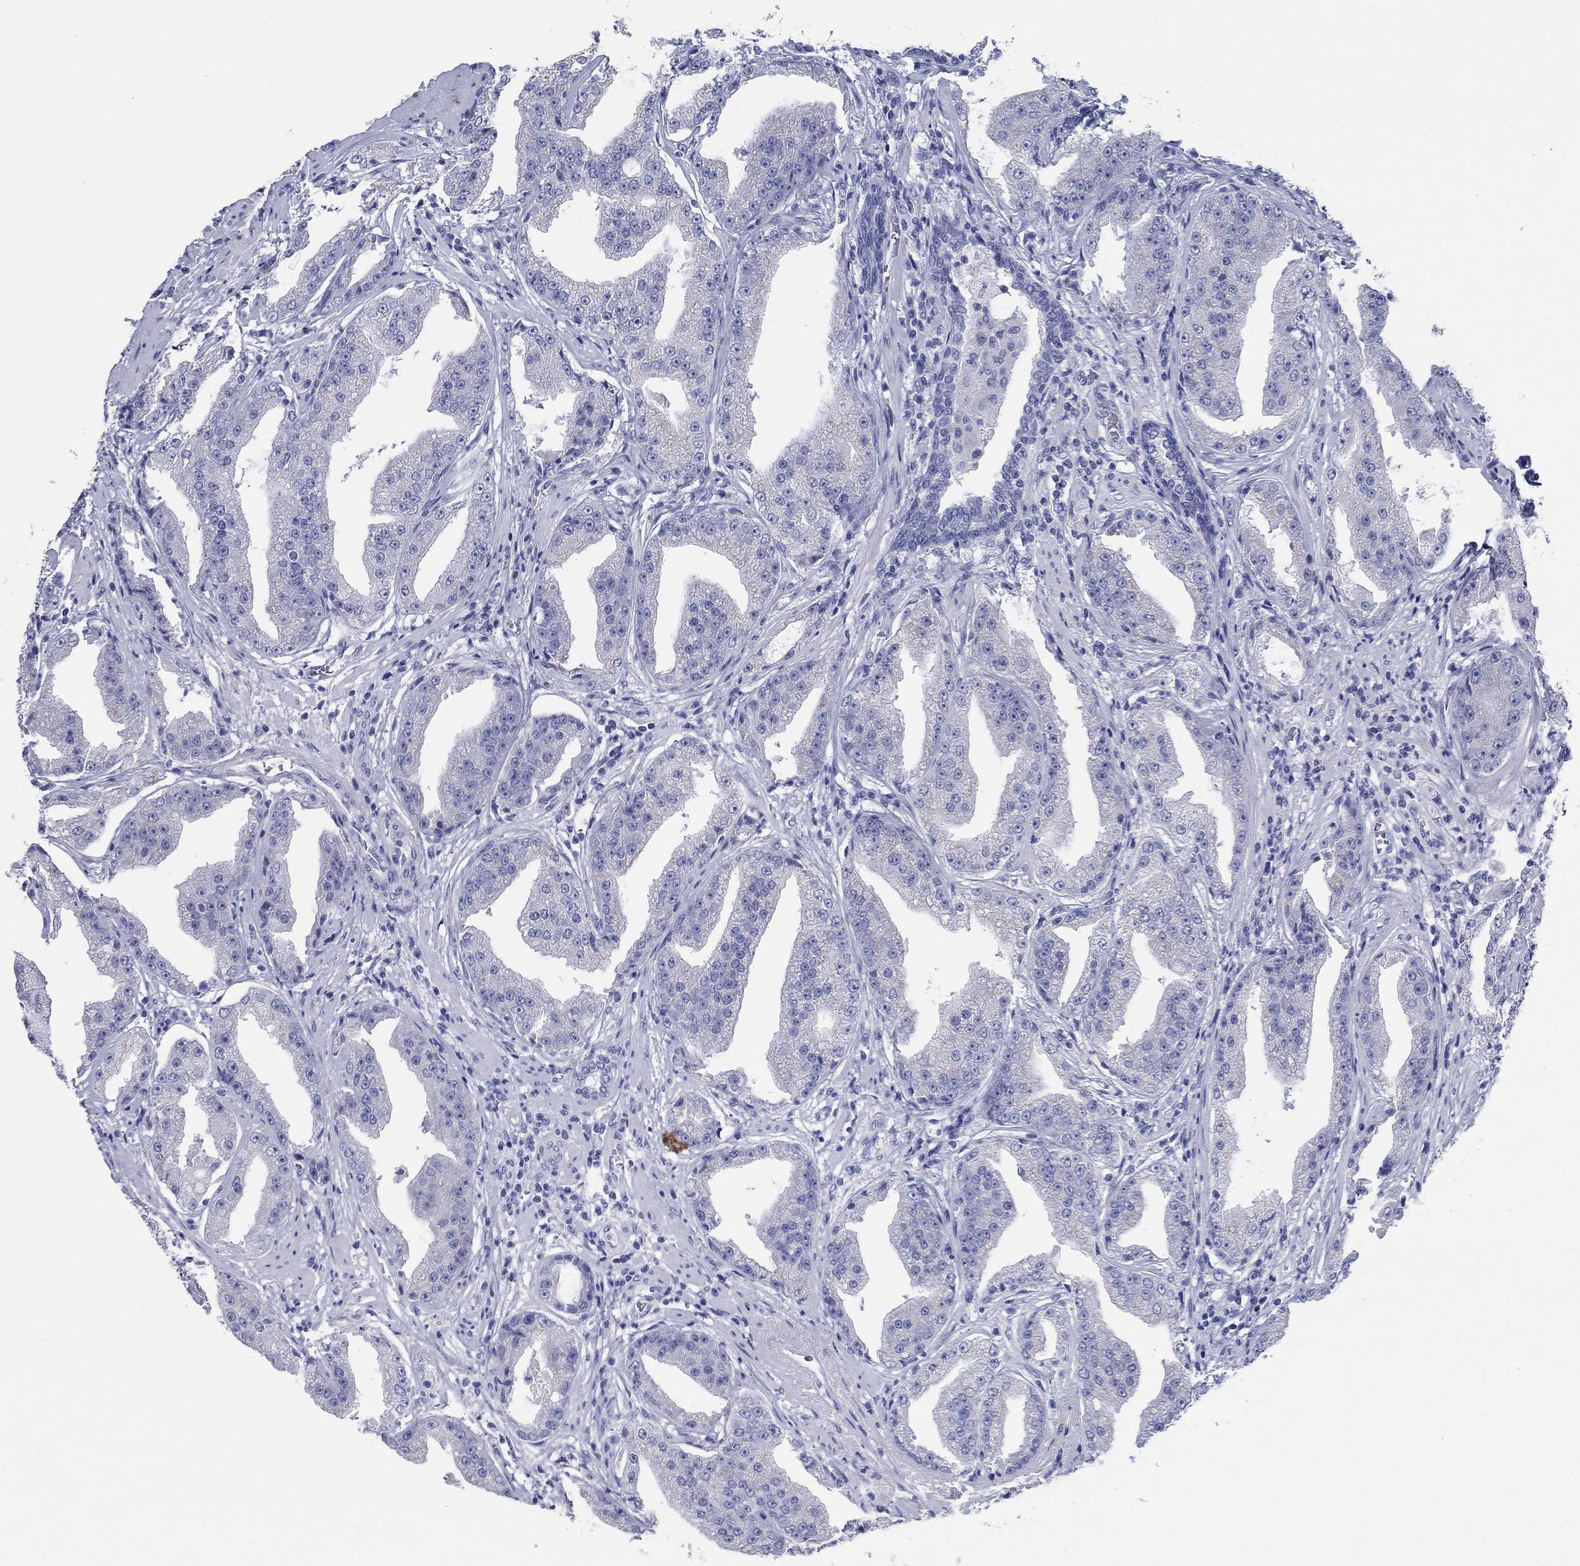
{"staining": {"intensity": "negative", "quantity": "none", "location": "none"}, "tissue": "prostate cancer", "cell_type": "Tumor cells", "image_type": "cancer", "snomed": [{"axis": "morphology", "description": "Adenocarcinoma, Low grade"}, {"axis": "topography", "description": "Prostate"}], "caption": "The photomicrograph exhibits no significant expression in tumor cells of adenocarcinoma (low-grade) (prostate). Brightfield microscopy of immunohistochemistry (IHC) stained with DAB (brown) and hematoxylin (blue), captured at high magnification.", "gene": "HCRT", "patient": {"sex": "male", "age": 62}}